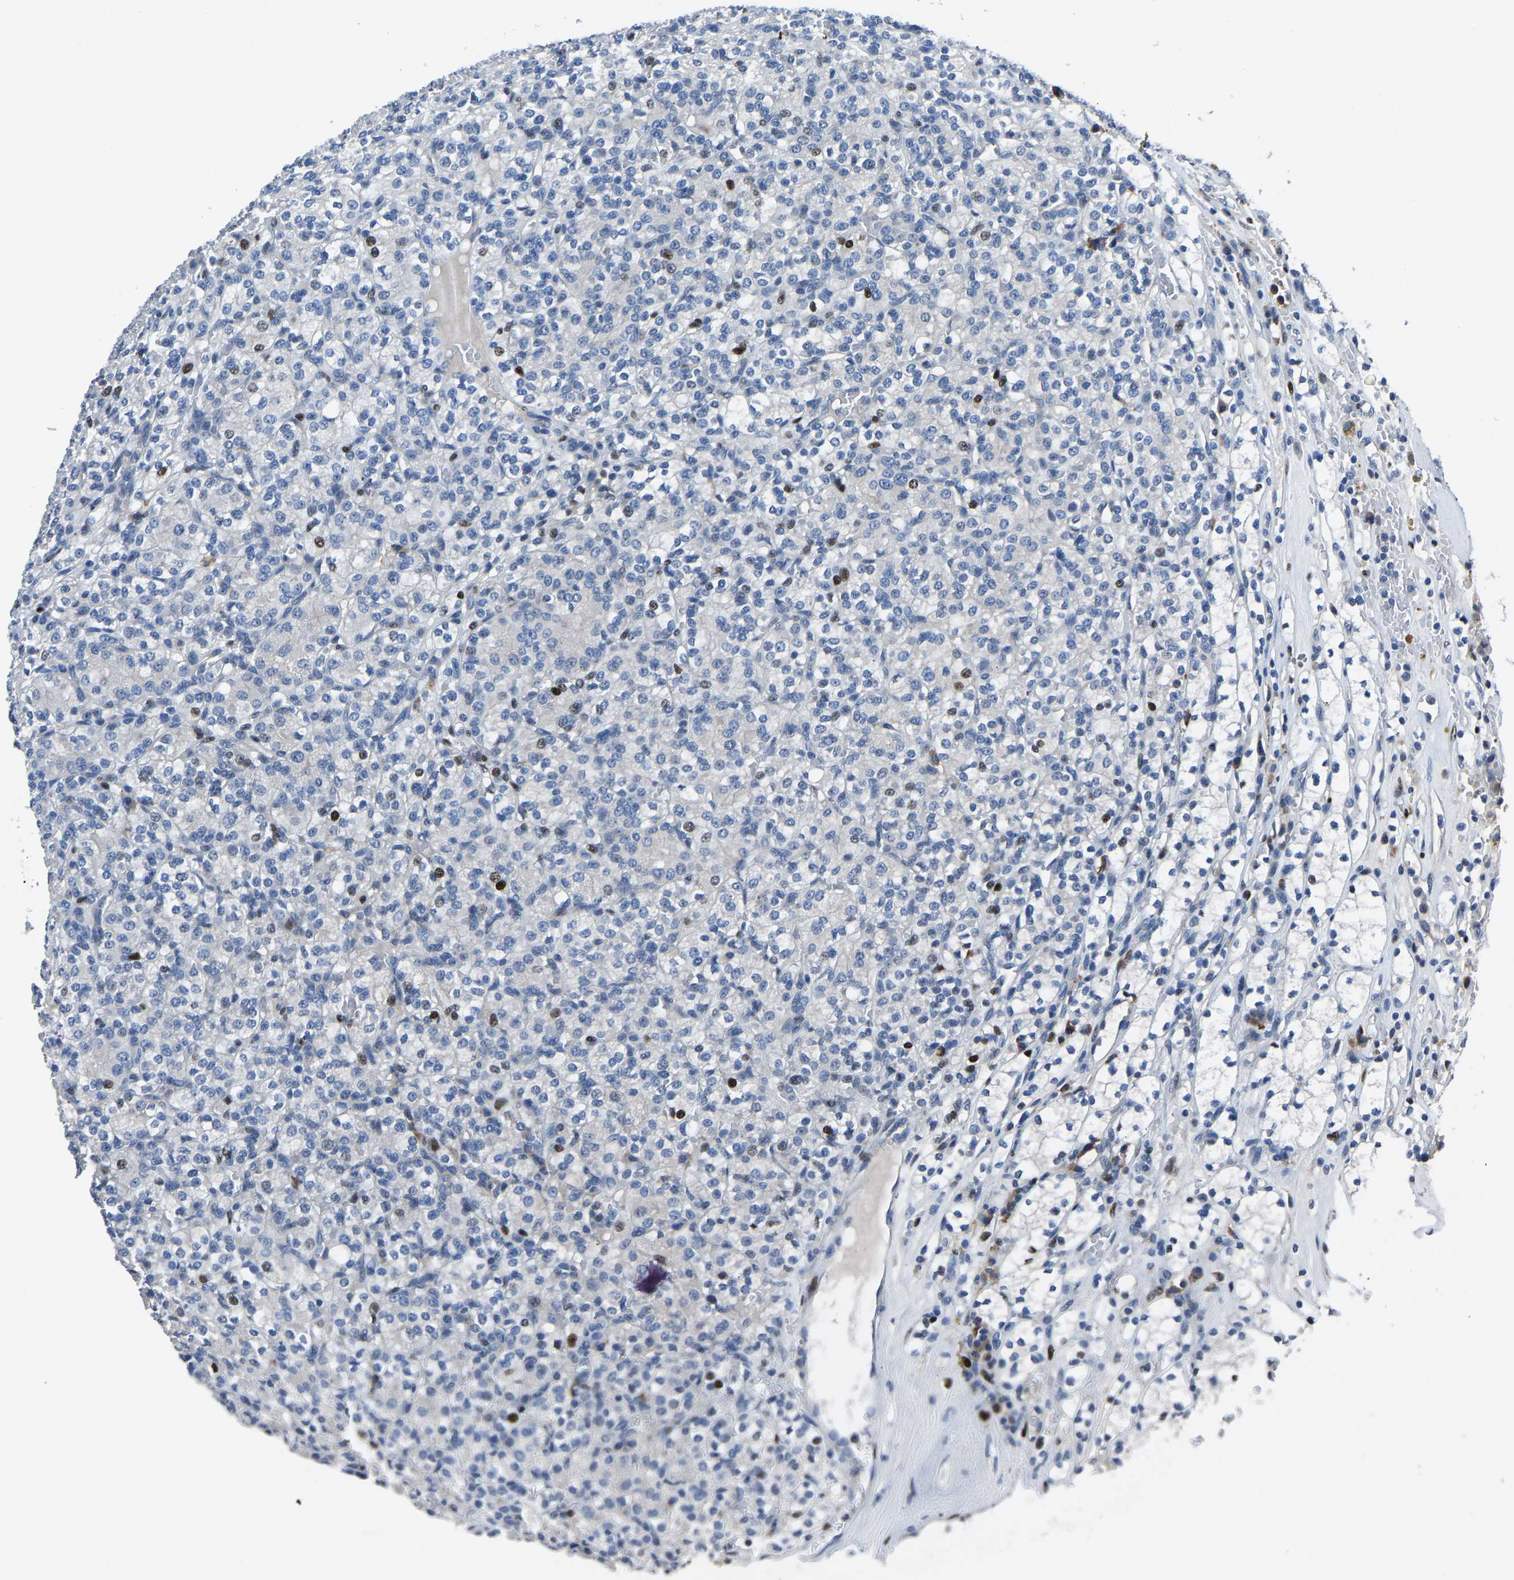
{"staining": {"intensity": "moderate", "quantity": "<25%", "location": "nuclear"}, "tissue": "renal cancer", "cell_type": "Tumor cells", "image_type": "cancer", "snomed": [{"axis": "morphology", "description": "Adenocarcinoma, NOS"}, {"axis": "topography", "description": "Kidney"}], "caption": "Immunohistochemistry (IHC) staining of adenocarcinoma (renal), which reveals low levels of moderate nuclear positivity in approximately <25% of tumor cells indicating moderate nuclear protein positivity. The staining was performed using DAB (brown) for protein detection and nuclei were counterstained in hematoxylin (blue).", "gene": "EGR1", "patient": {"sex": "male", "age": 77}}